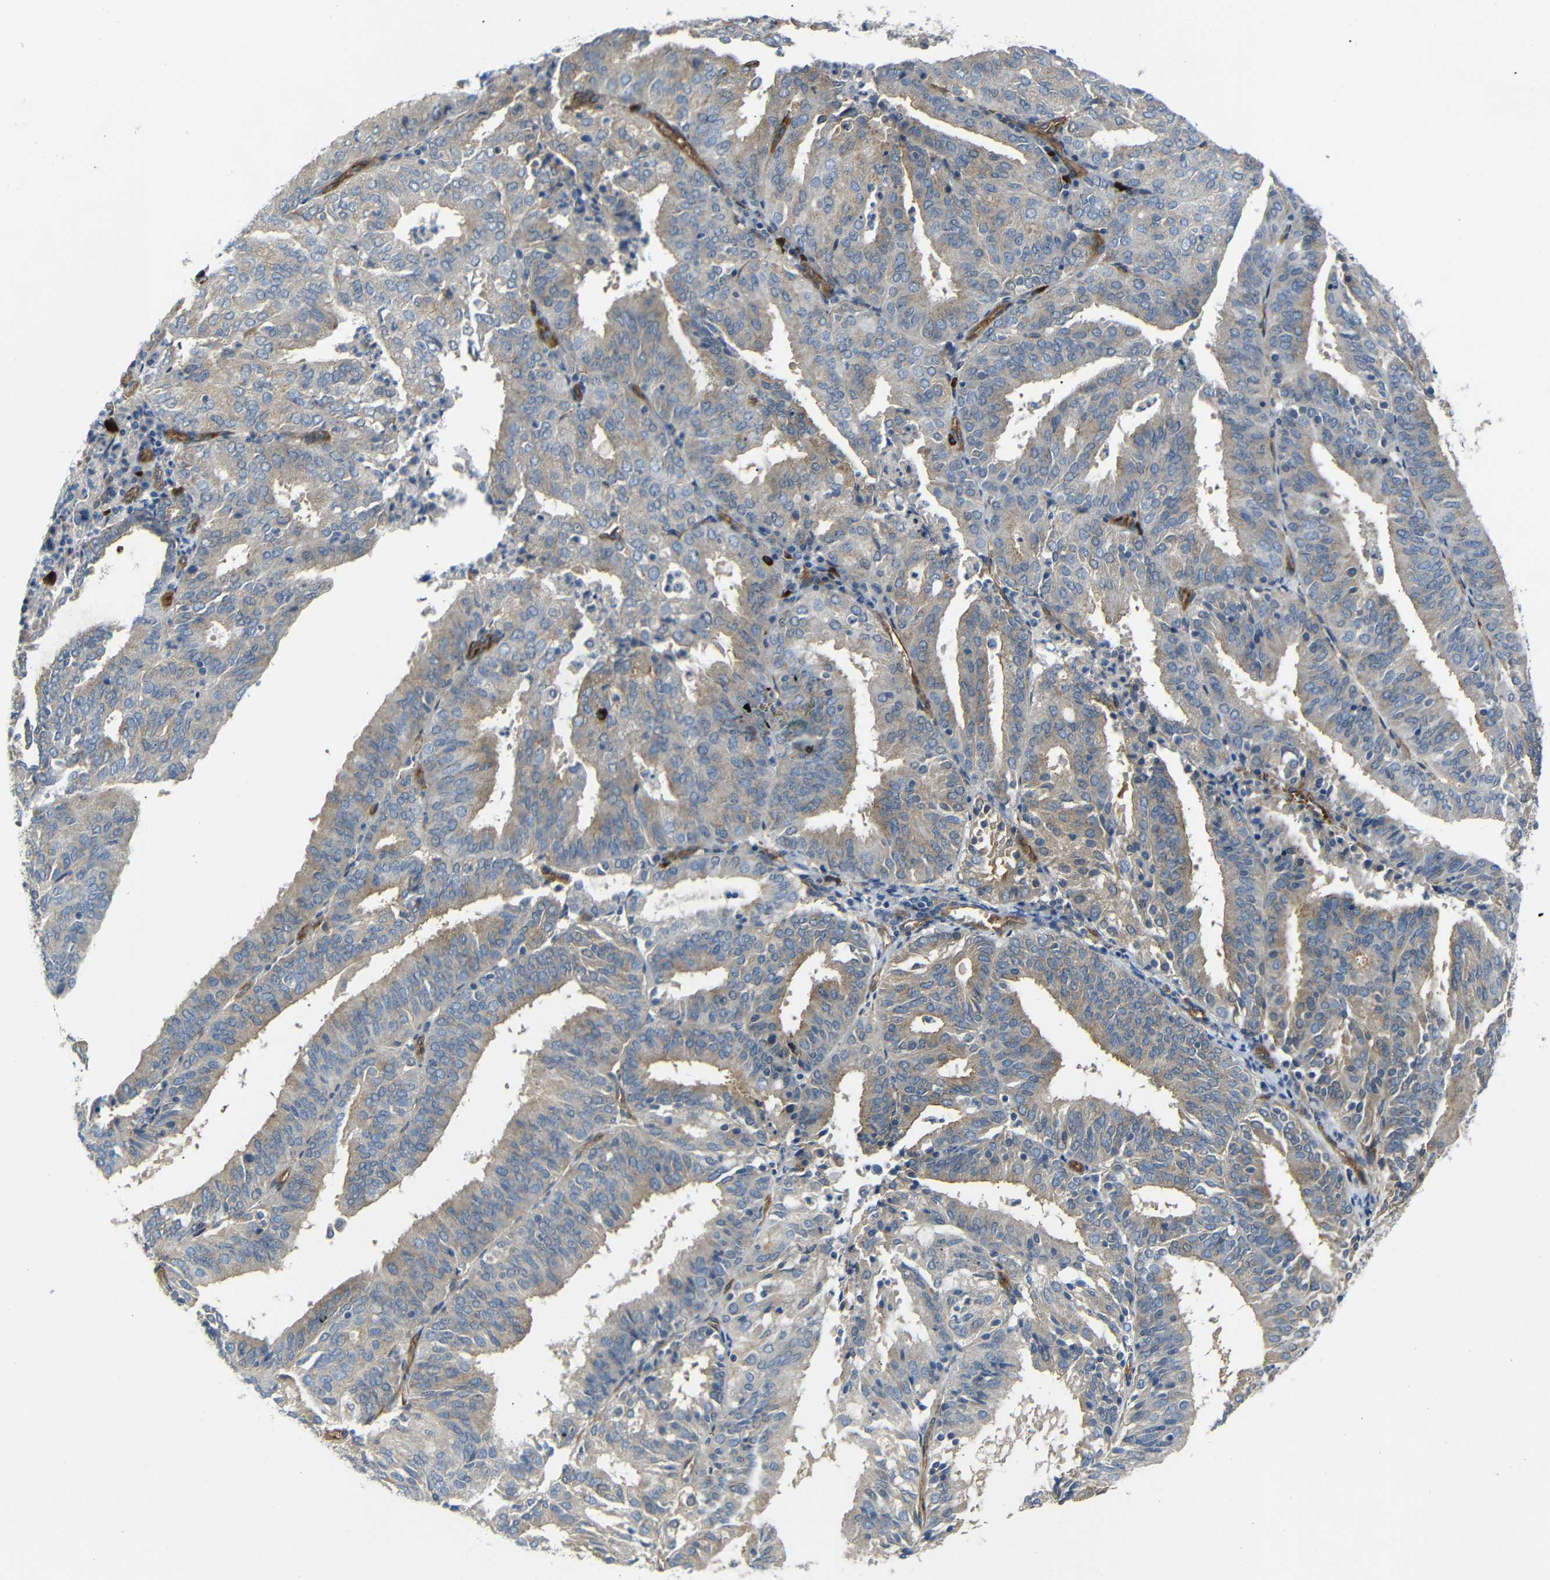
{"staining": {"intensity": "weak", "quantity": "25%-75%", "location": "cytoplasmic/membranous"}, "tissue": "endometrial cancer", "cell_type": "Tumor cells", "image_type": "cancer", "snomed": [{"axis": "morphology", "description": "Adenocarcinoma, NOS"}, {"axis": "topography", "description": "Uterus"}], "caption": "Immunohistochemical staining of endometrial adenocarcinoma exhibits low levels of weak cytoplasmic/membranous protein staining in approximately 25%-75% of tumor cells.", "gene": "MYO1B", "patient": {"sex": "female", "age": 60}}